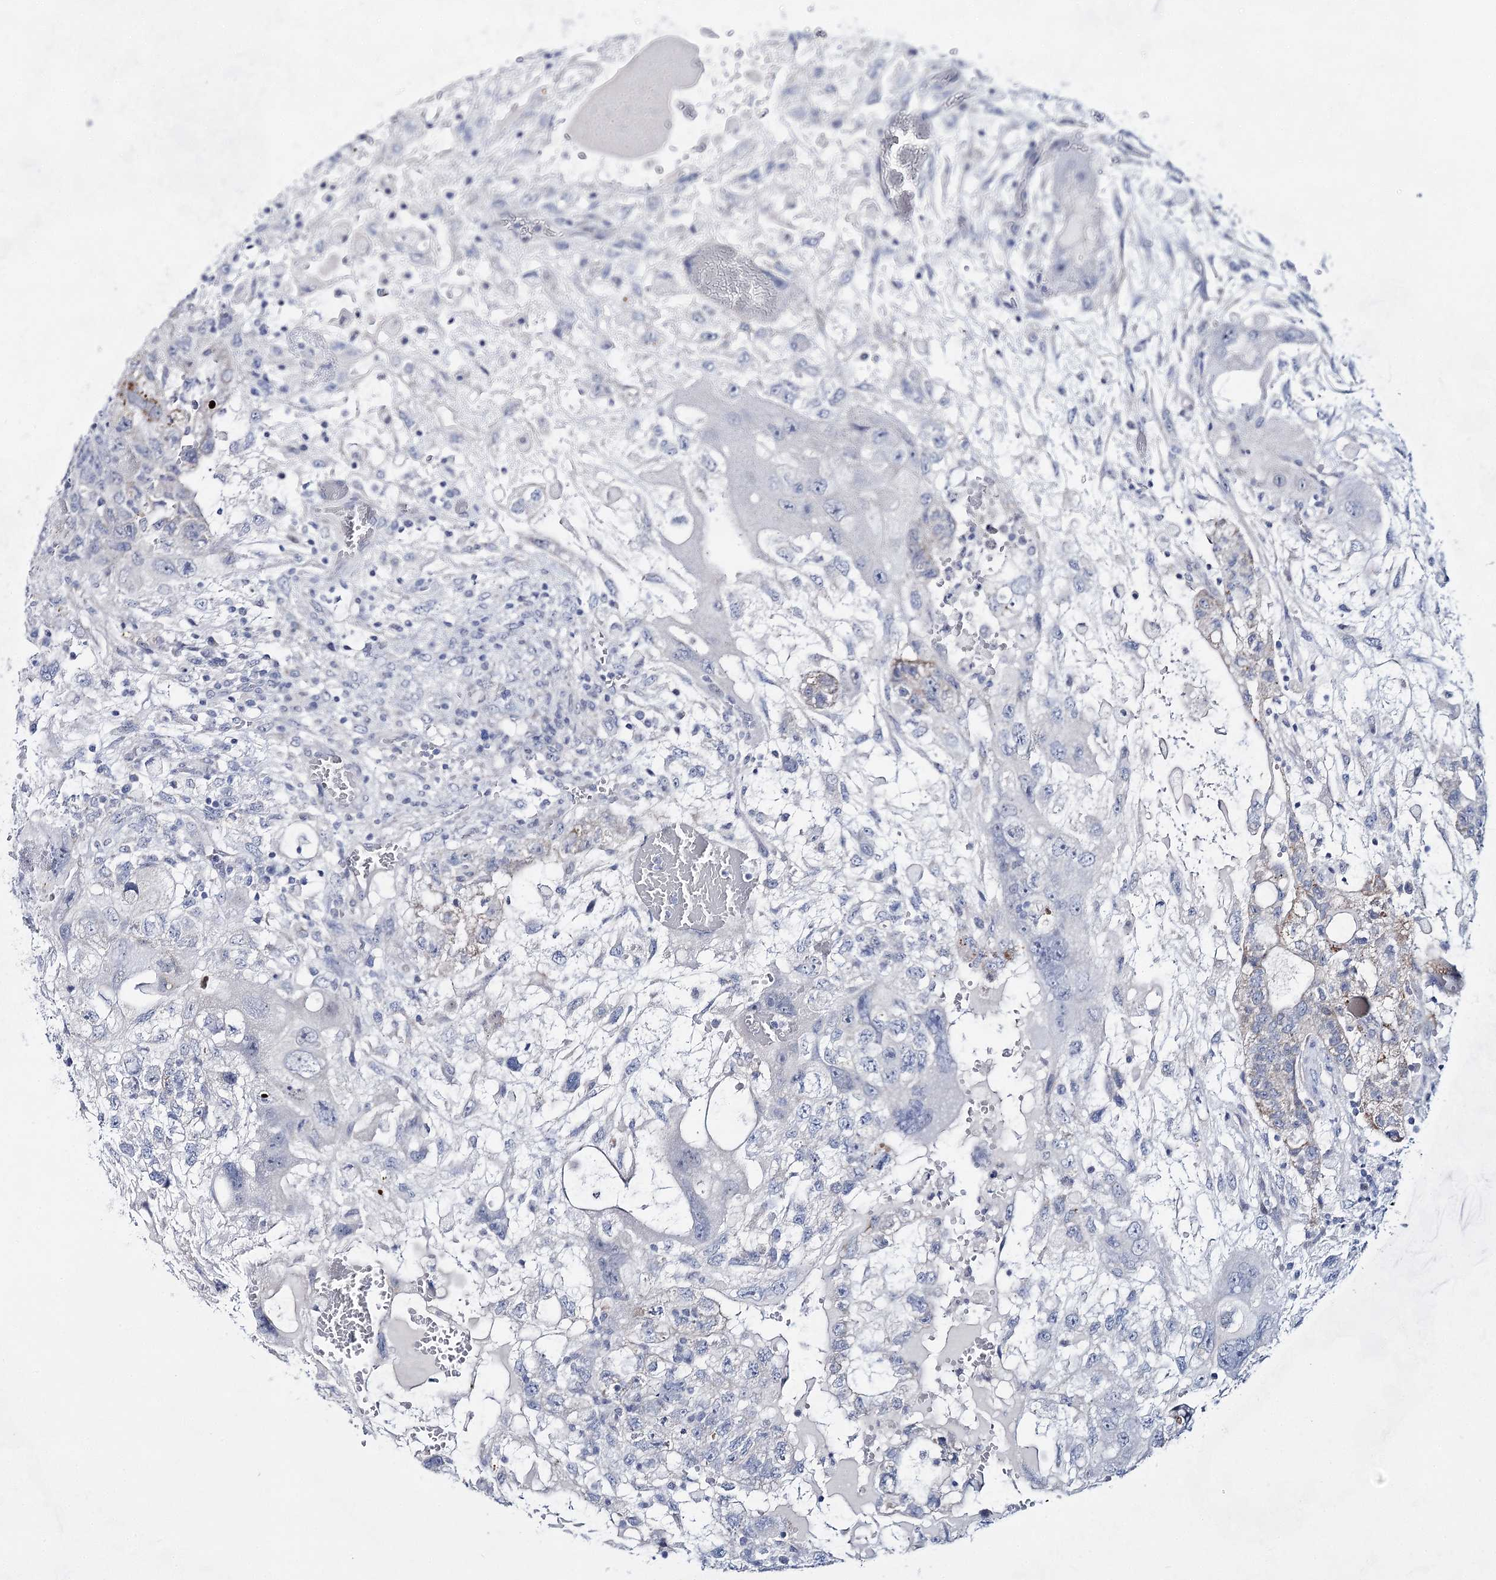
{"staining": {"intensity": "negative", "quantity": "none", "location": "none"}, "tissue": "testis cancer", "cell_type": "Tumor cells", "image_type": "cancer", "snomed": [{"axis": "morphology", "description": "Carcinoma, Embryonal, NOS"}, {"axis": "topography", "description": "Testis"}], "caption": "Tumor cells show no significant positivity in testis cancer (embryonal carcinoma).", "gene": "BPHL", "patient": {"sex": "male", "age": 36}}